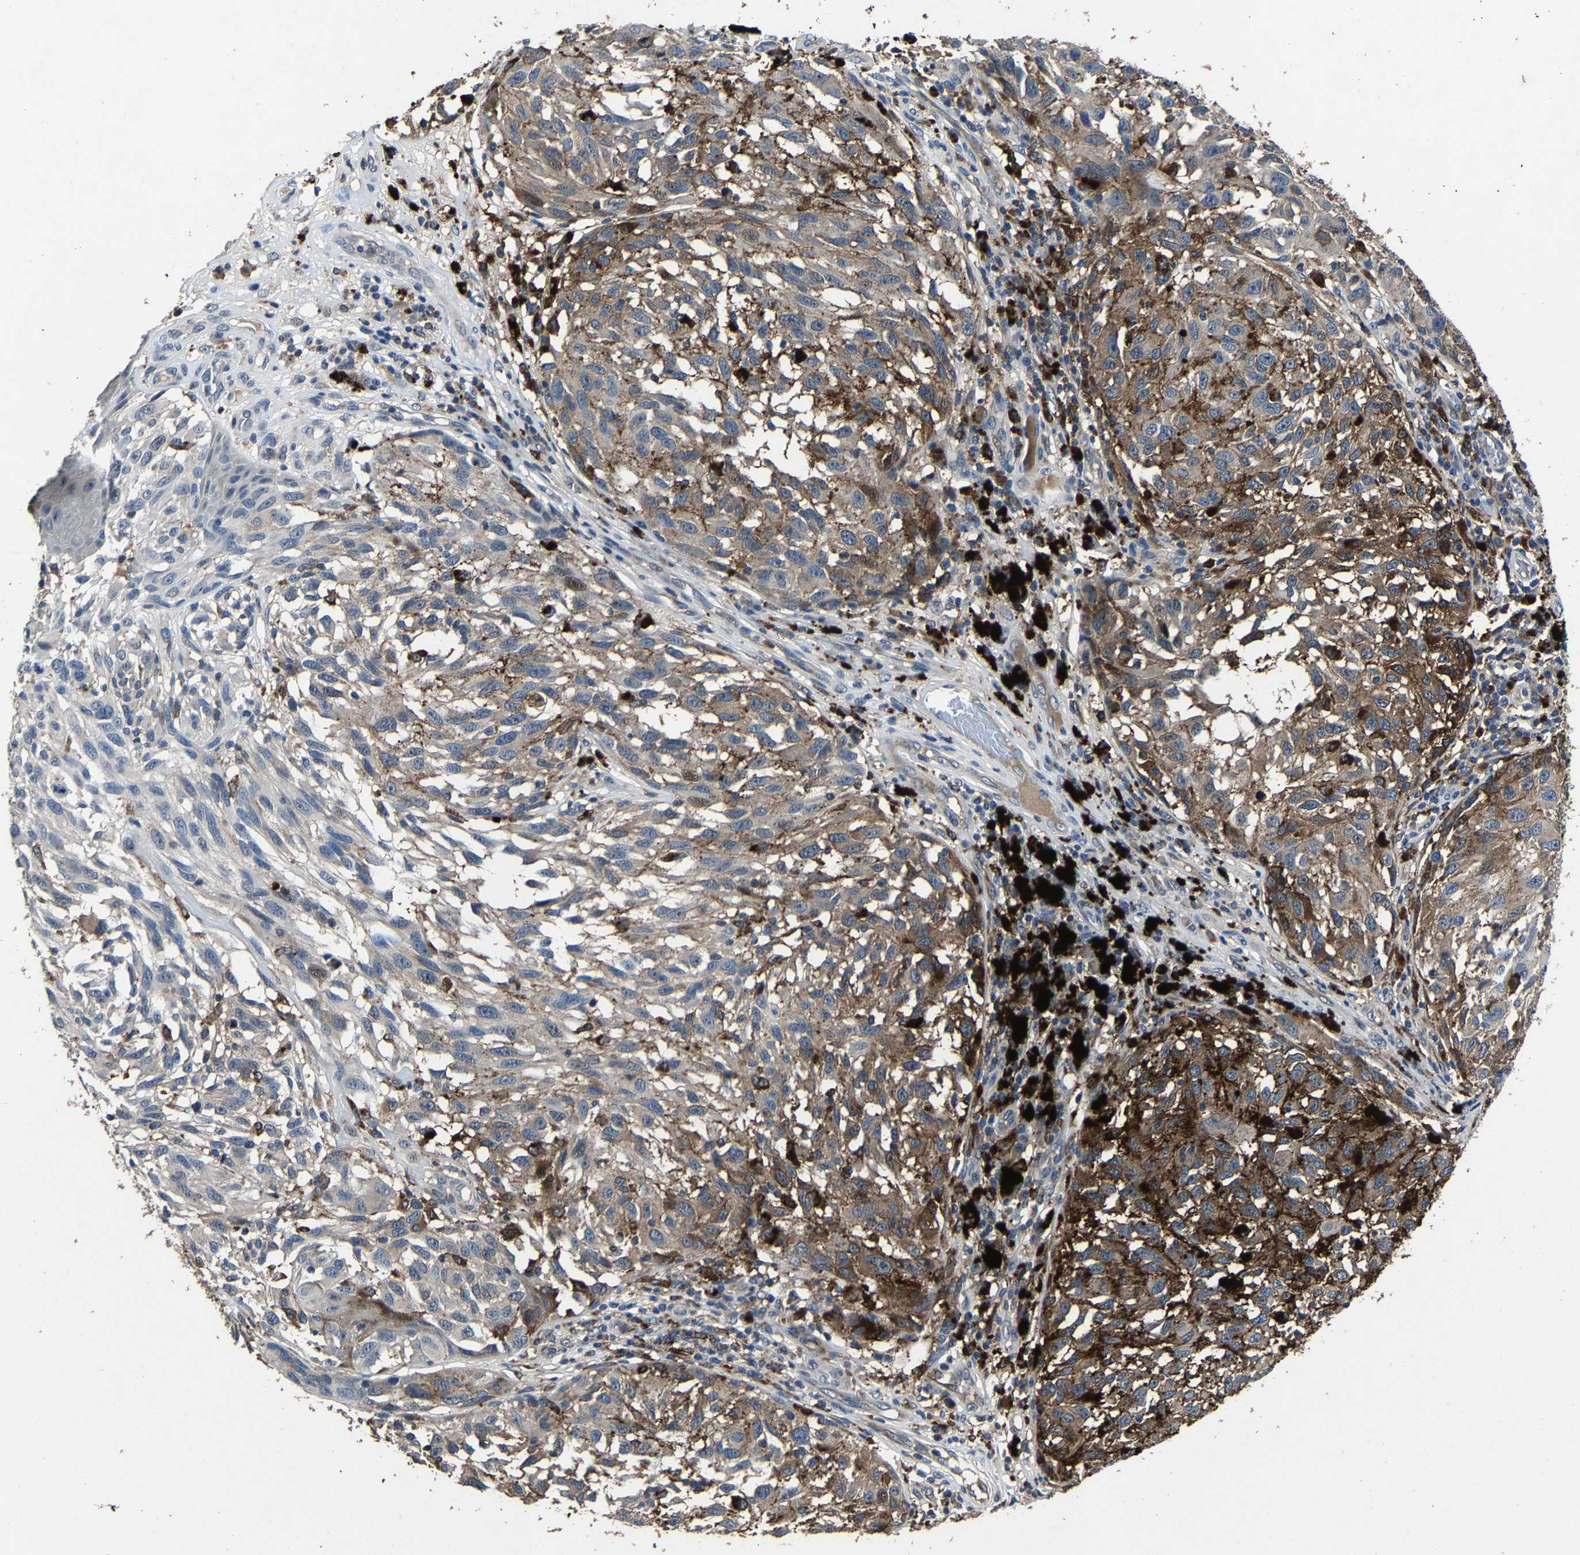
{"staining": {"intensity": "moderate", "quantity": ">75%", "location": "cytoplasmic/membranous"}, "tissue": "melanoma", "cell_type": "Tumor cells", "image_type": "cancer", "snomed": [{"axis": "morphology", "description": "Malignant melanoma, NOS"}, {"axis": "topography", "description": "Skin"}], "caption": "Malignant melanoma tissue reveals moderate cytoplasmic/membranous staining in about >75% of tumor cells The staining is performed using DAB brown chromogen to label protein expression. The nuclei are counter-stained blue using hematoxylin.", "gene": "PCNX2", "patient": {"sex": "female", "age": 73}}